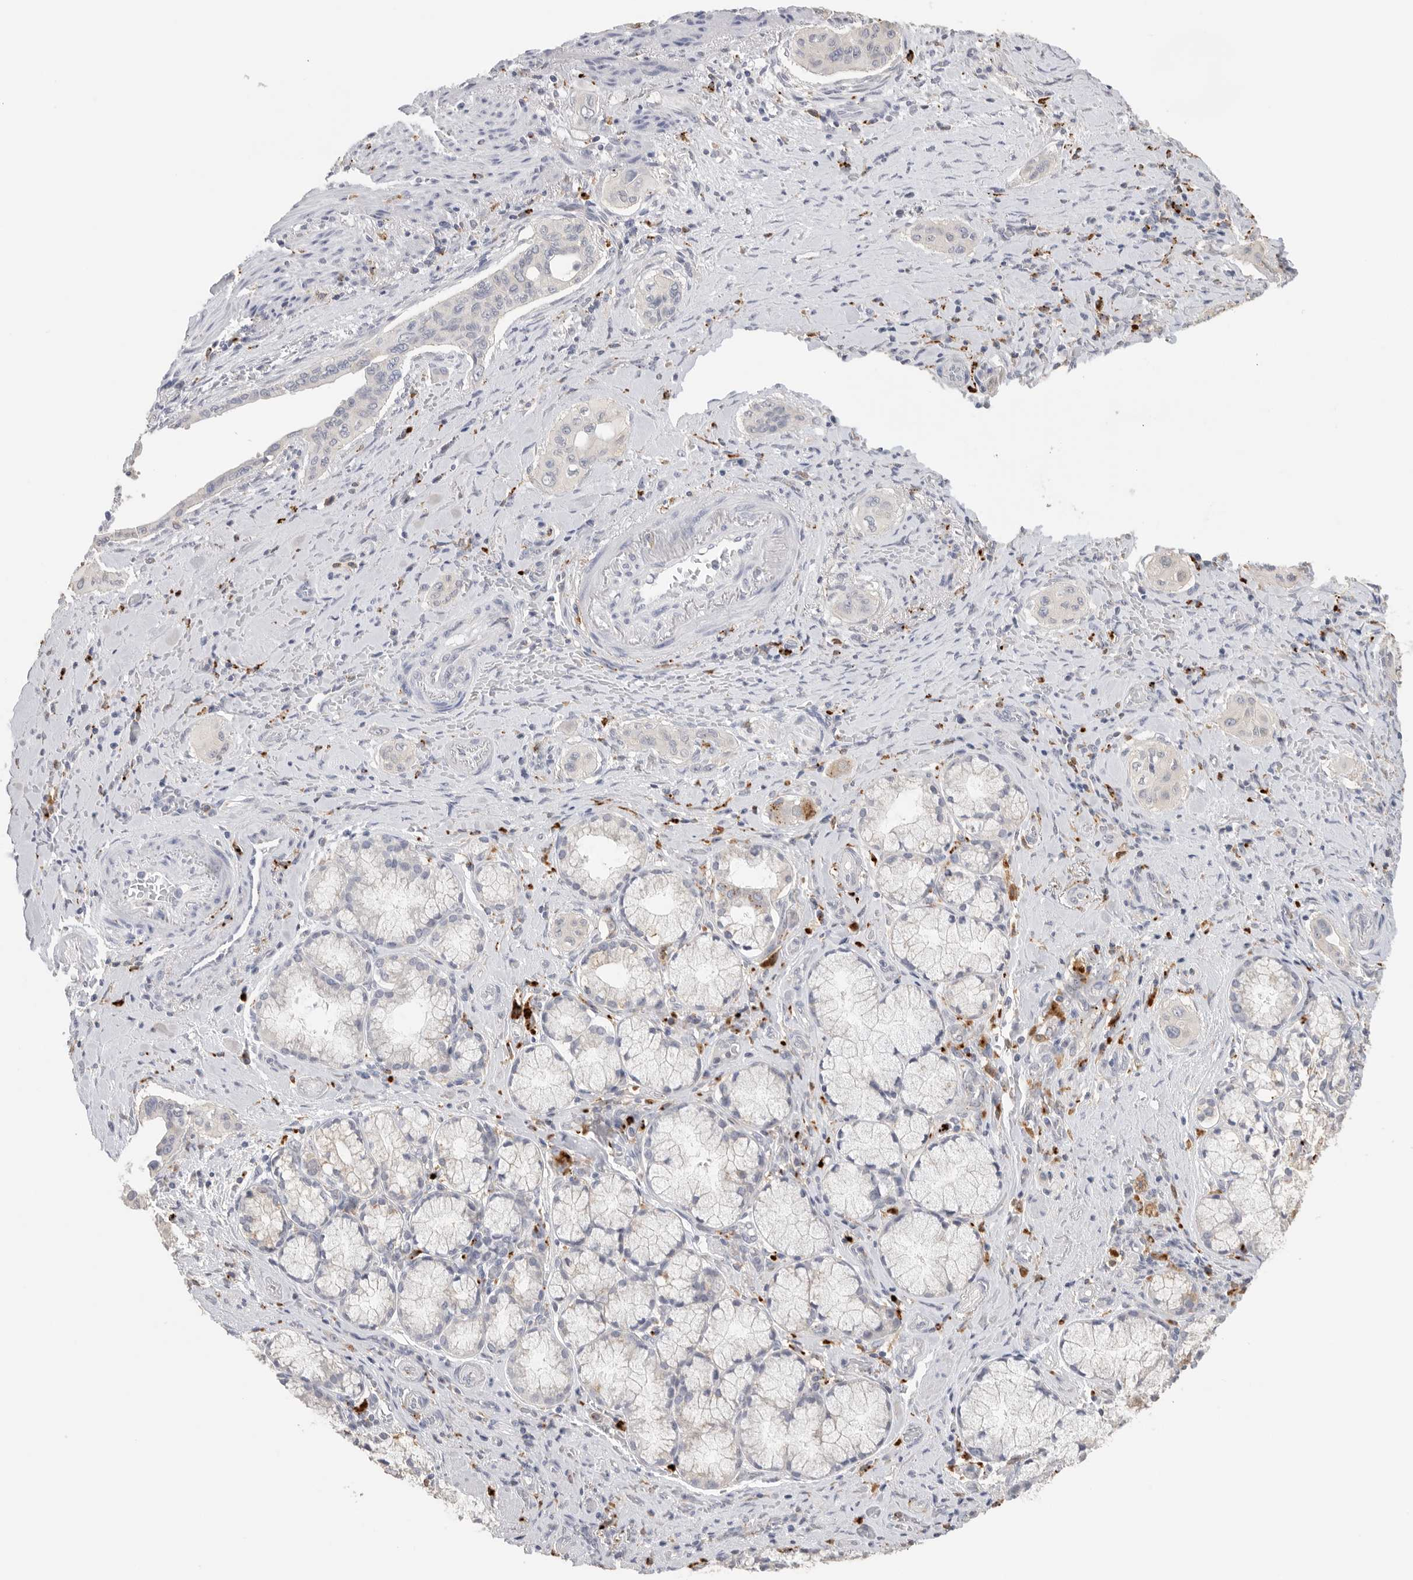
{"staining": {"intensity": "negative", "quantity": "none", "location": "none"}, "tissue": "pancreatic cancer", "cell_type": "Tumor cells", "image_type": "cancer", "snomed": [{"axis": "morphology", "description": "Adenocarcinoma, NOS"}, {"axis": "topography", "description": "Pancreas"}], "caption": "This is an IHC micrograph of human pancreatic cancer. There is no staining in tumor cells.", "gene": "GGH", "patient": {"sex": "male", "age": 77}}